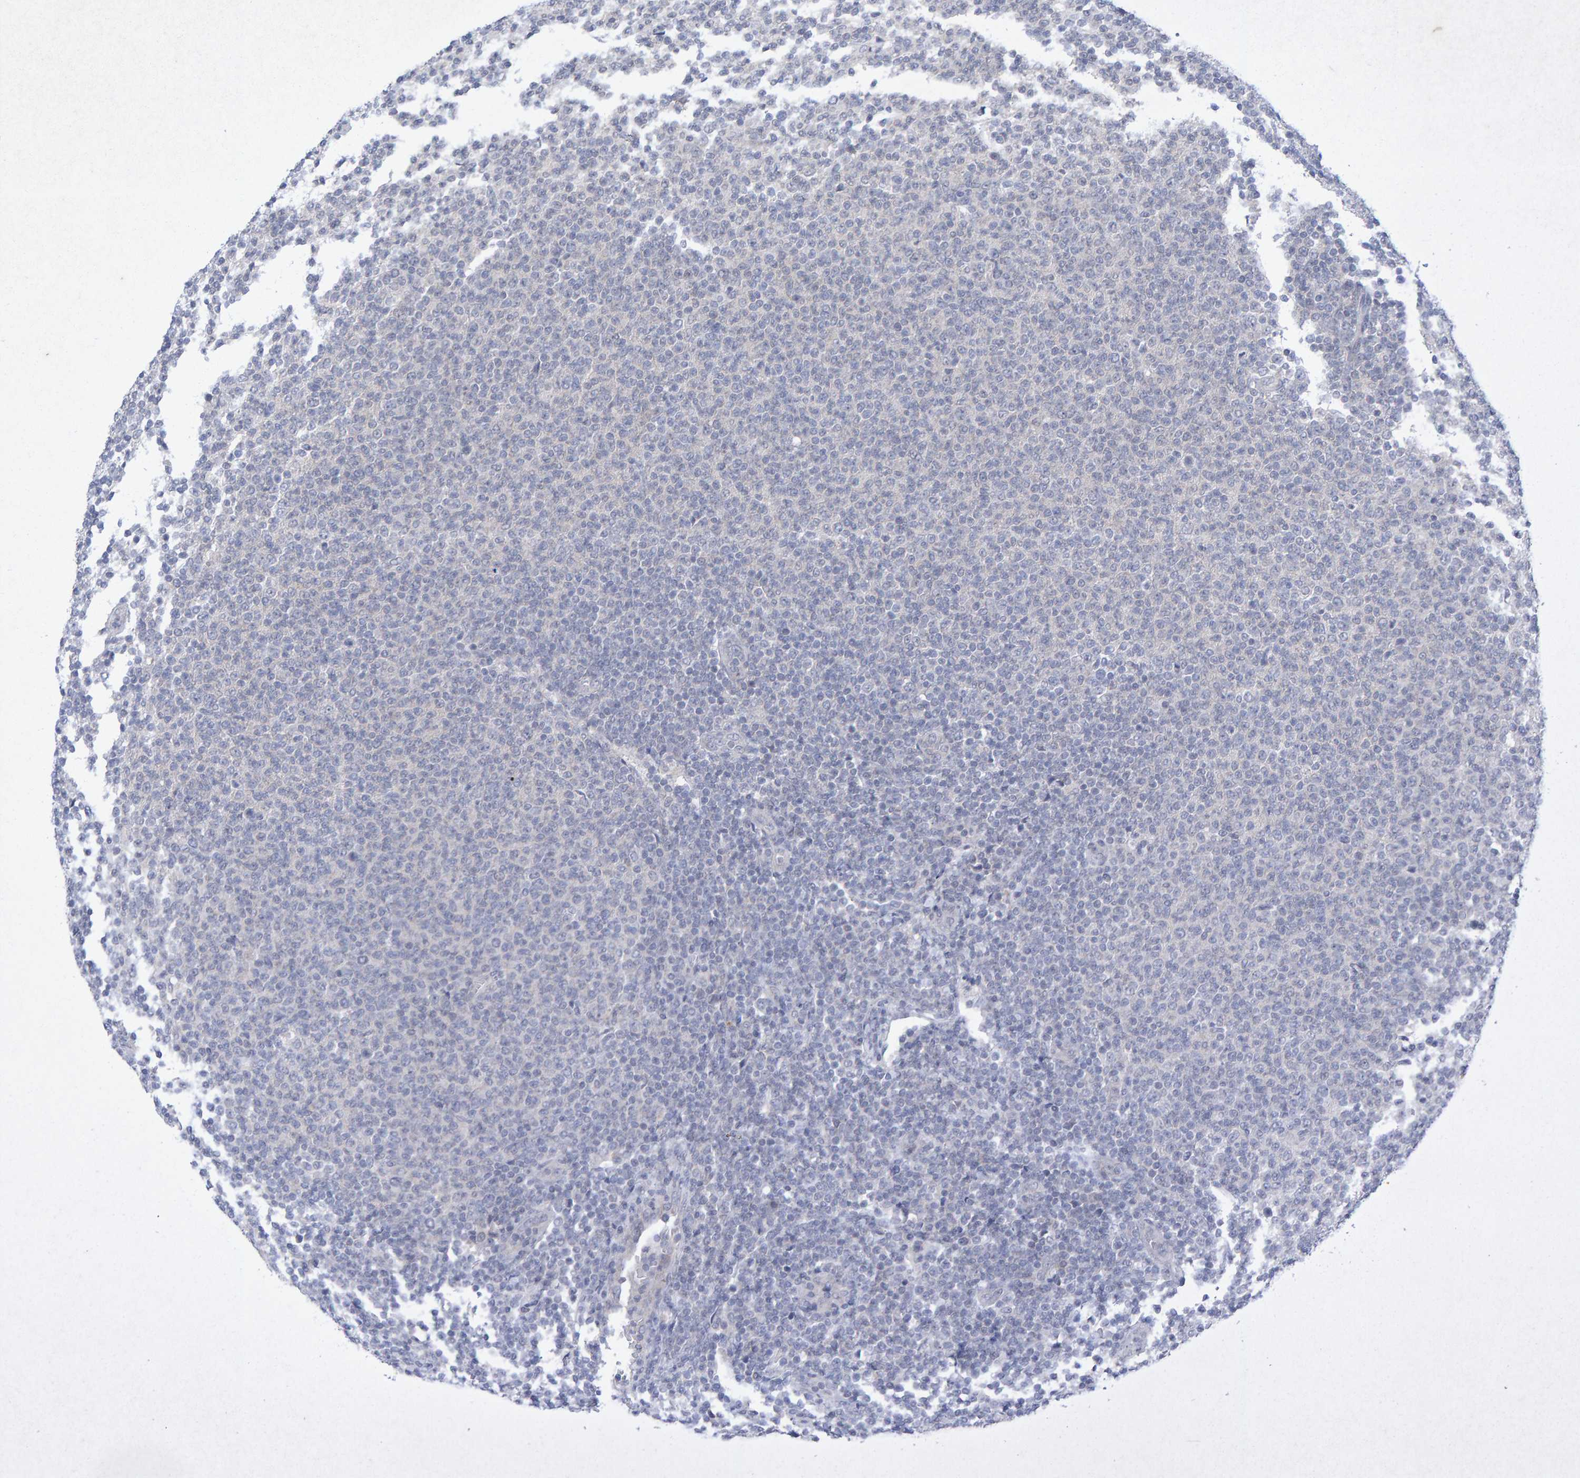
{"staining": {"intensity": "negative", "quantity": "none", "location": "none"}, "tissue": "lymphoma", "cell_type": "Tumor cells", "image_type": "cancer", "snomed": [{"axis": "morphology", "description": "Malignant lymphoma, non-Hodgkin's type, Low grade"}, {"axis": "topography", "description": "Lymph node"}], "caption": "The micrograph displays no significant staining in tumor cells of lymphoma.", "gene": "CDH2", "patient": {"sex": "male", "age": 66}}